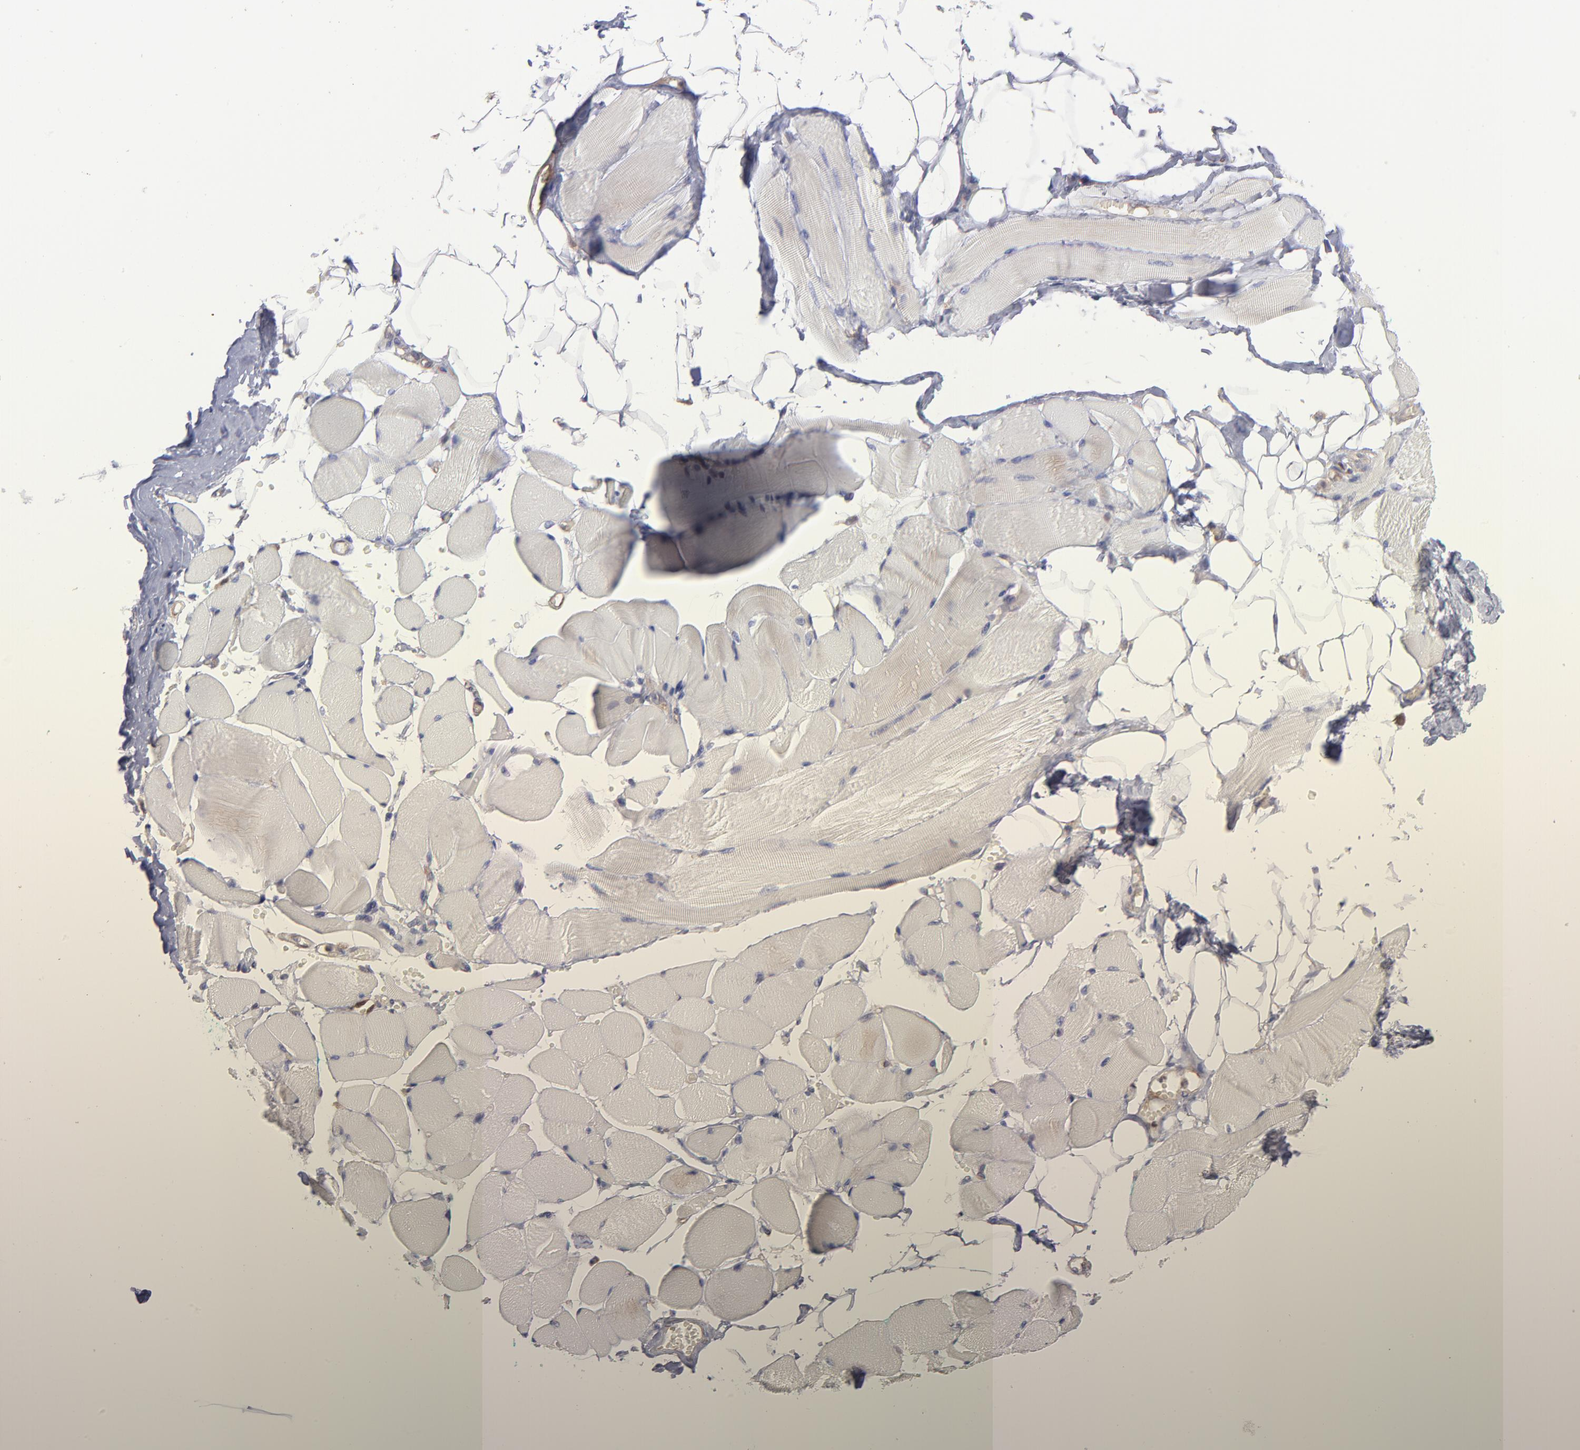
{"staining": {"intensity": "negative", "quantity": "none", "location": "none"}, "tissue": "skeletal muscle", "cell_type": "Myocytes", "image_type": "normal", "snomed": [{"axis": "morphology", "description": "Normal tissue, NOS"}, {"axis": "topography", "description": "Skeletal muscle"}, {"axis": "topography", "description": "Peripheral nerve tissue"}], "caption": "The histopathology image displays no significant expression in myocytes of skeletal muscle.", "gene": "MAPRE1", "patient": {"sex": "female", "age": 84}}